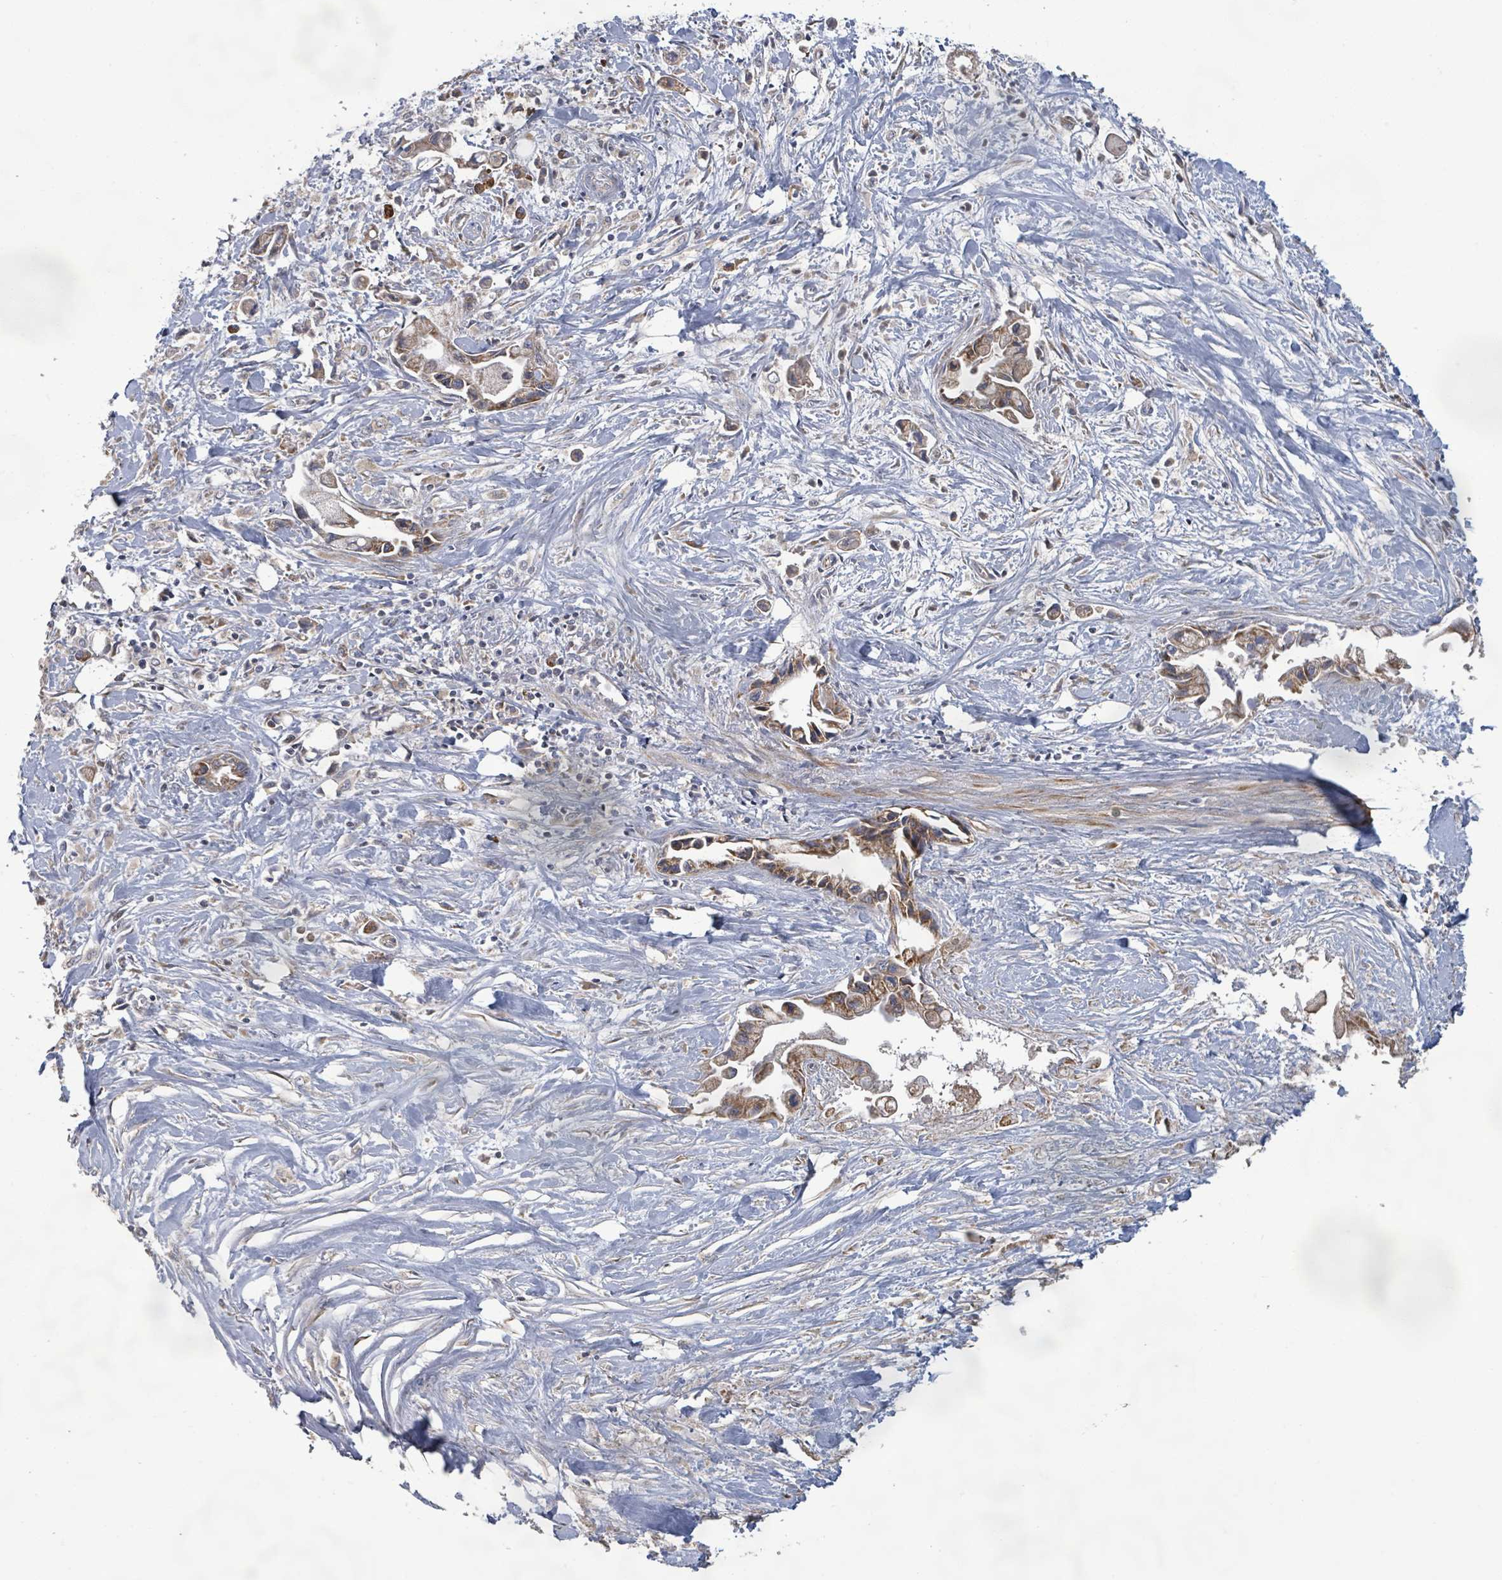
{"staining": {"intensity": "moderate", "quantity": ">75%", "location": "cytoplasmic/membranous"}, "tissue": "pancreatic cancer", "cell_type": "Tumor cells", "image_type": "cancer", "snomed": [{"axis": "morphology", "description": "Adenocarcinoma, NOS"}, {"axis": "topography", "description": "Pancreas"}], "caption": "Protein analysis of pancreatic cancer tissue shows moderate cytoplasmic/membranous staining in about >75% of tumor cells.", "gene": "KCNS2", "patient": {"sex": "male", "age": 61}}